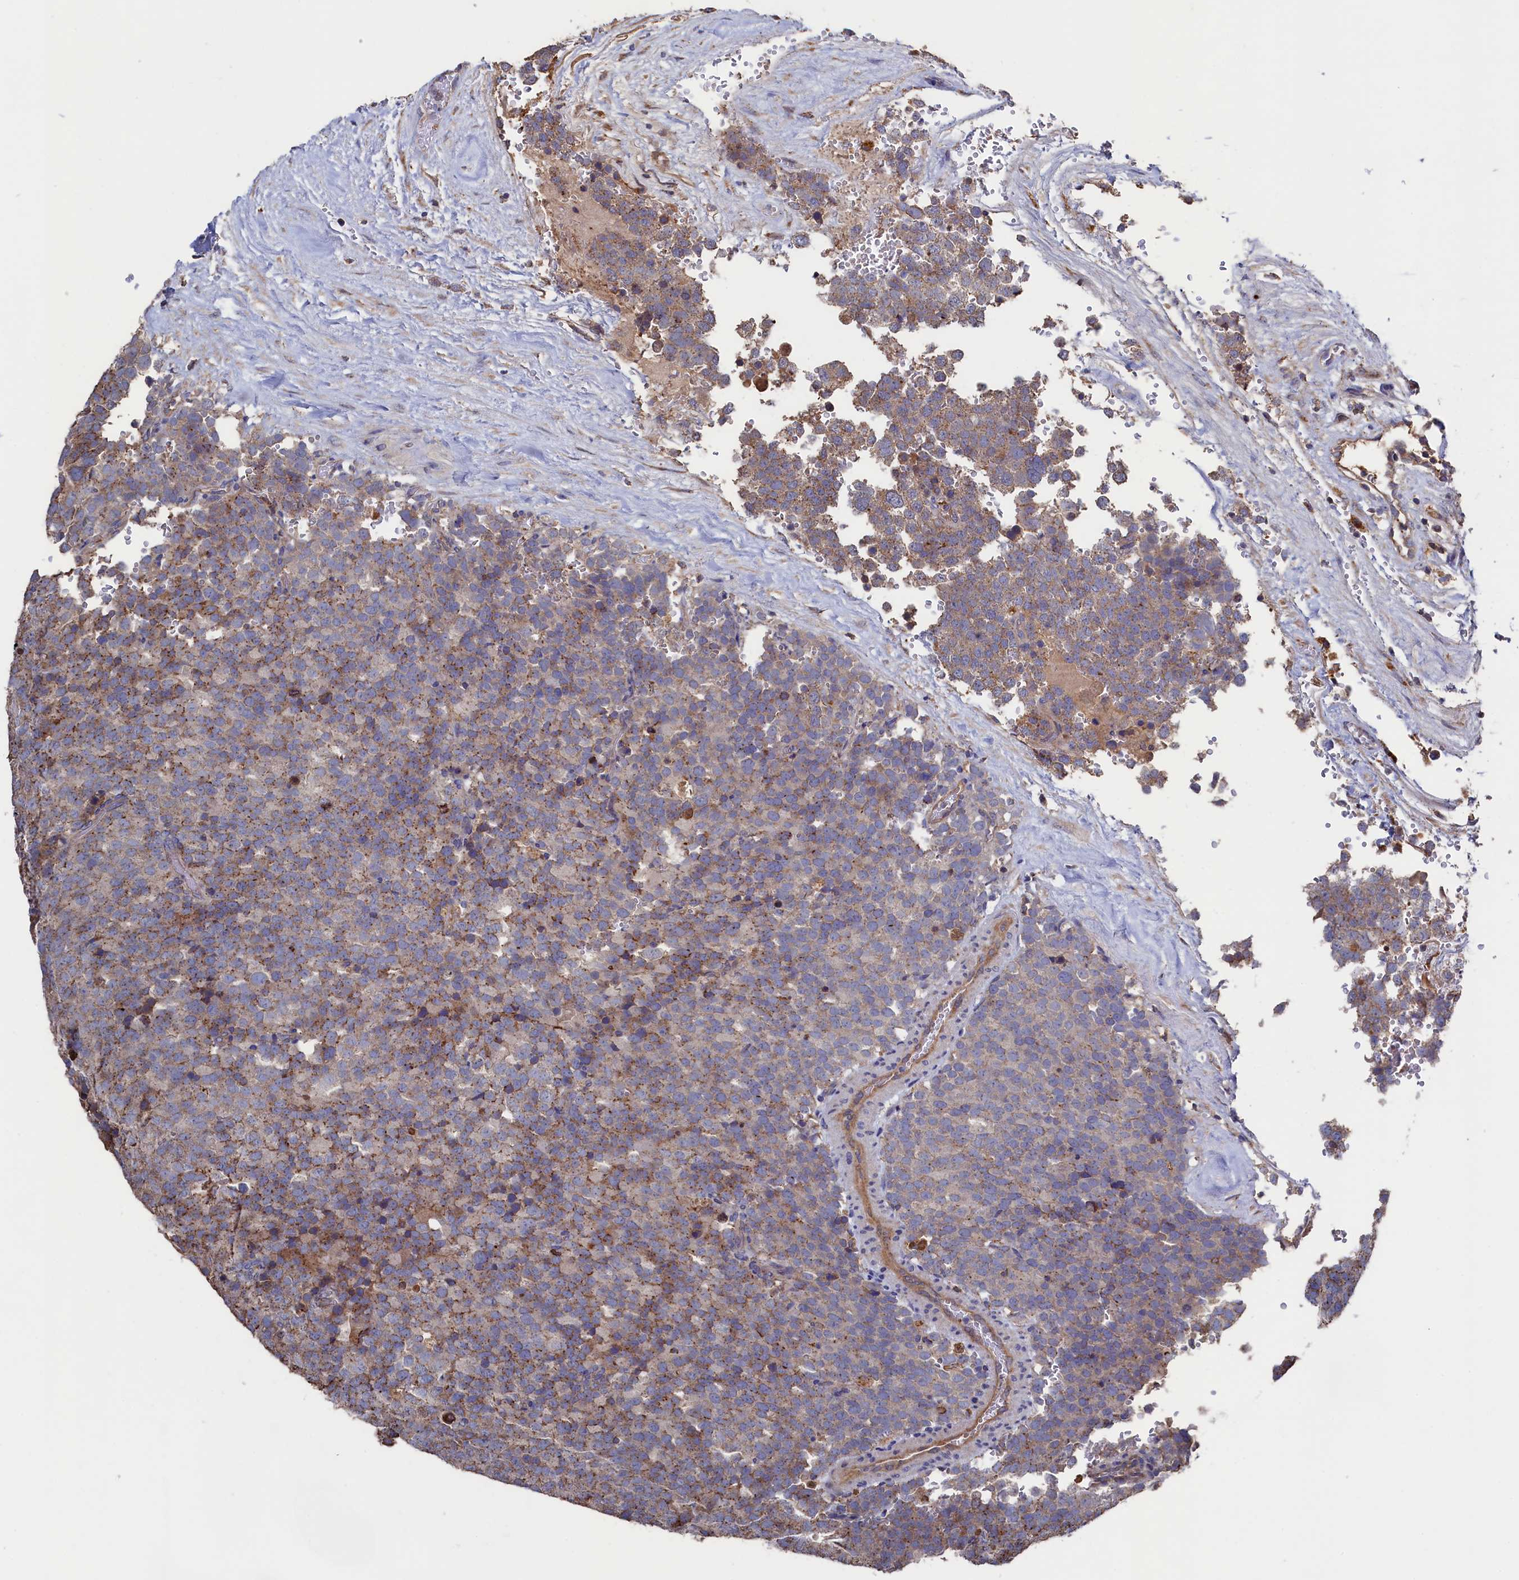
{"staining": {"intensity": "weak", "quantity": ">75%", "location": "cytoplasmic/membranous"}, "tissue": "testis cancer", "cell_type": "Tumor cells", "image_type": "cancer", "snomed": [{"axis": "morphology", "description": "Seminoma, NOS"}, {"axis": "topography", "description": "Testis"}], "caption": "Protein expression by immunohistochemistry (IHC) shows weak cytoplasmic/membranous positivity in approximately >75% of tumor cells in testis cancer (seminoma).", "gene": "TK2", "patient": {"sex": "male", "age": 71}}